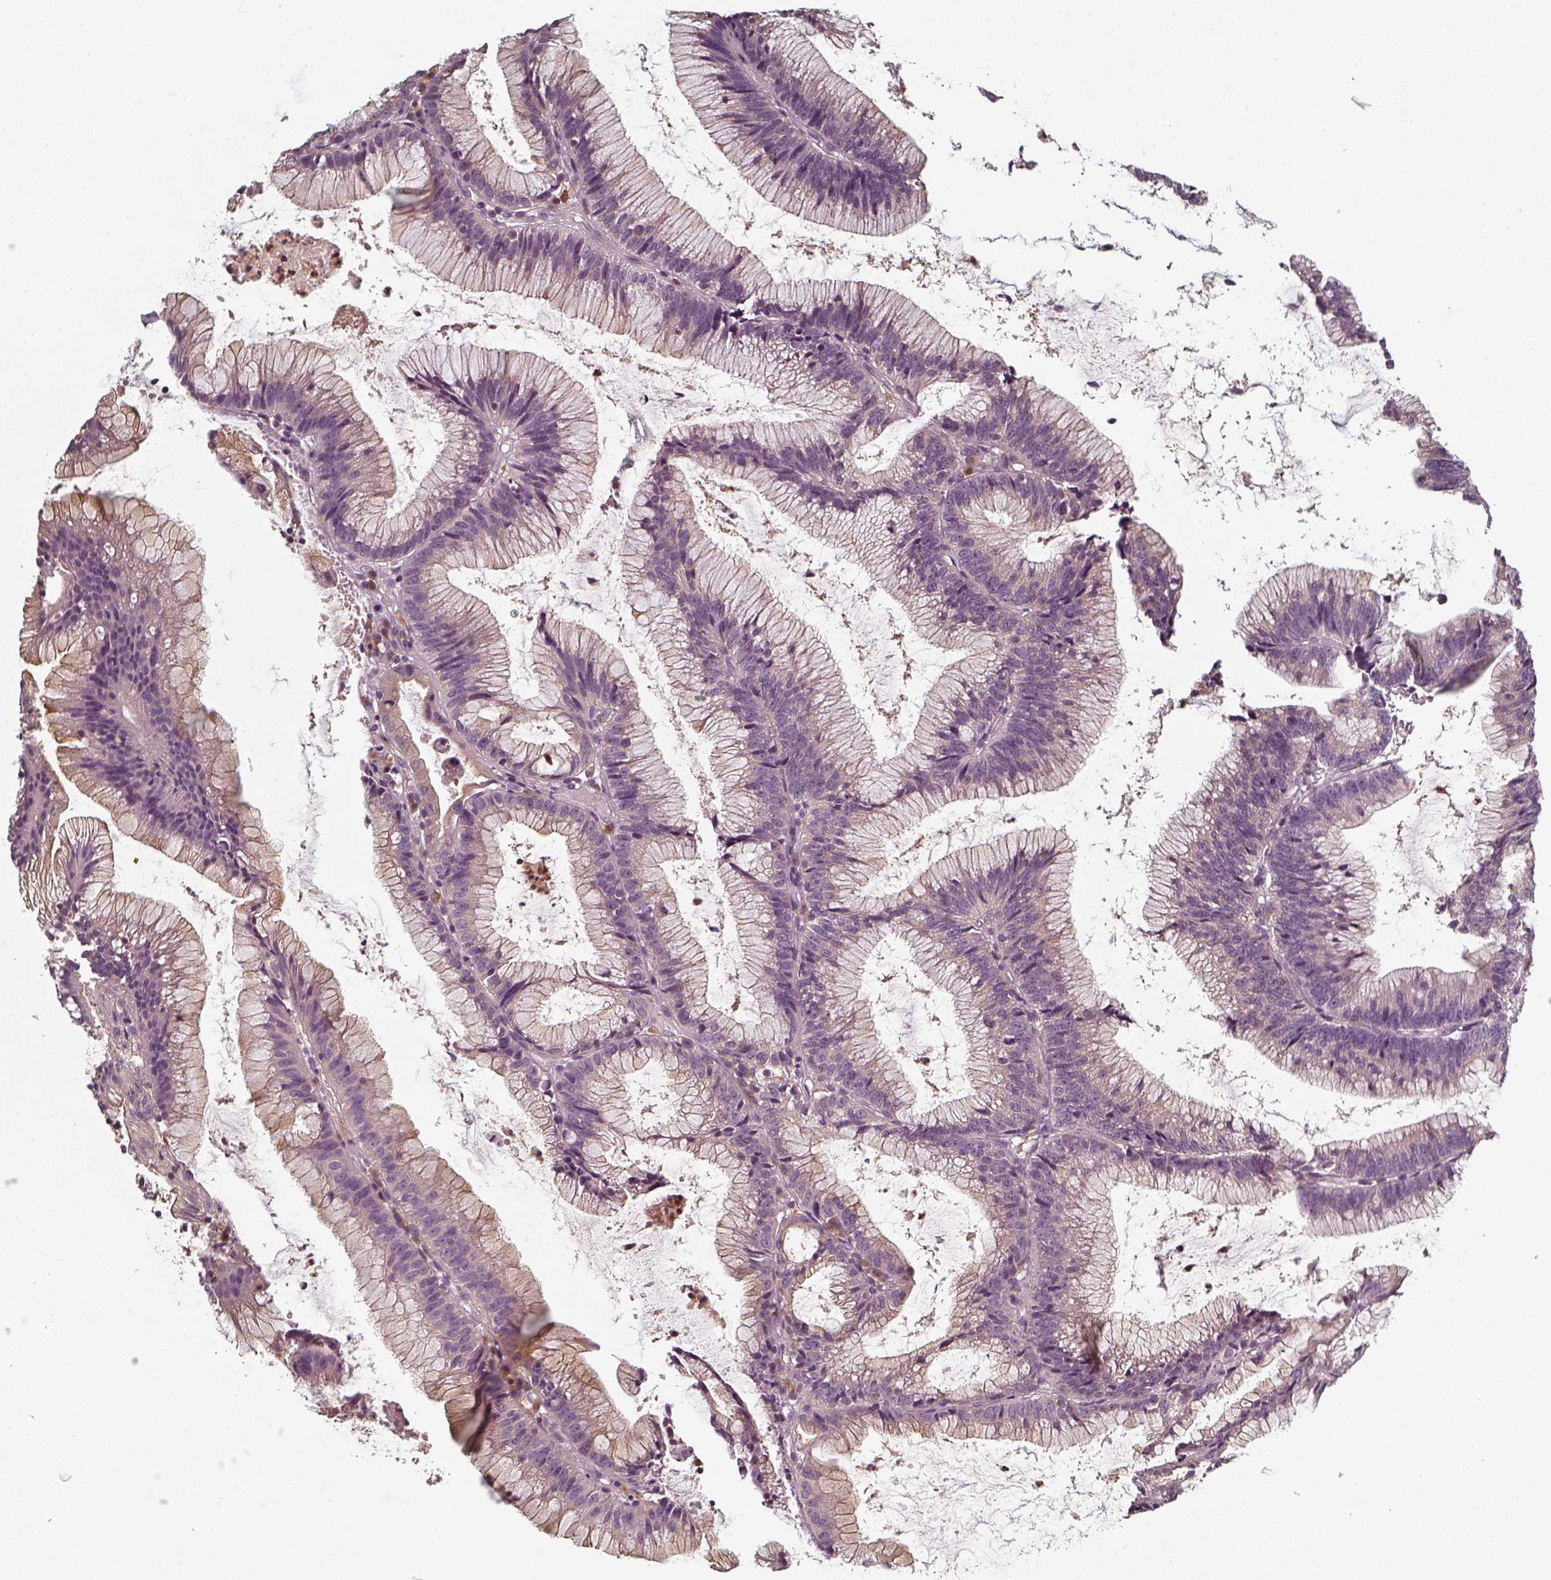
{"staining": {"intensity": "negative", "quantity": "none", "location": "none"}, "tissue": "colorectal cancer", "cell_type": "Tumor cells", "image_type": "cancer", "snomed": [{"axis": "morphology", "description": "Adenocarcinoma, NOS"}, {"axis": "topography", "description": "Colon"}], "caption": "Micrograph shows no protein positivity in tumor cells of colorectal cancer (adenocarcinoma) tissue.", "gene": "UNC13D", "patient": {"sex": "female", "age": 78}}